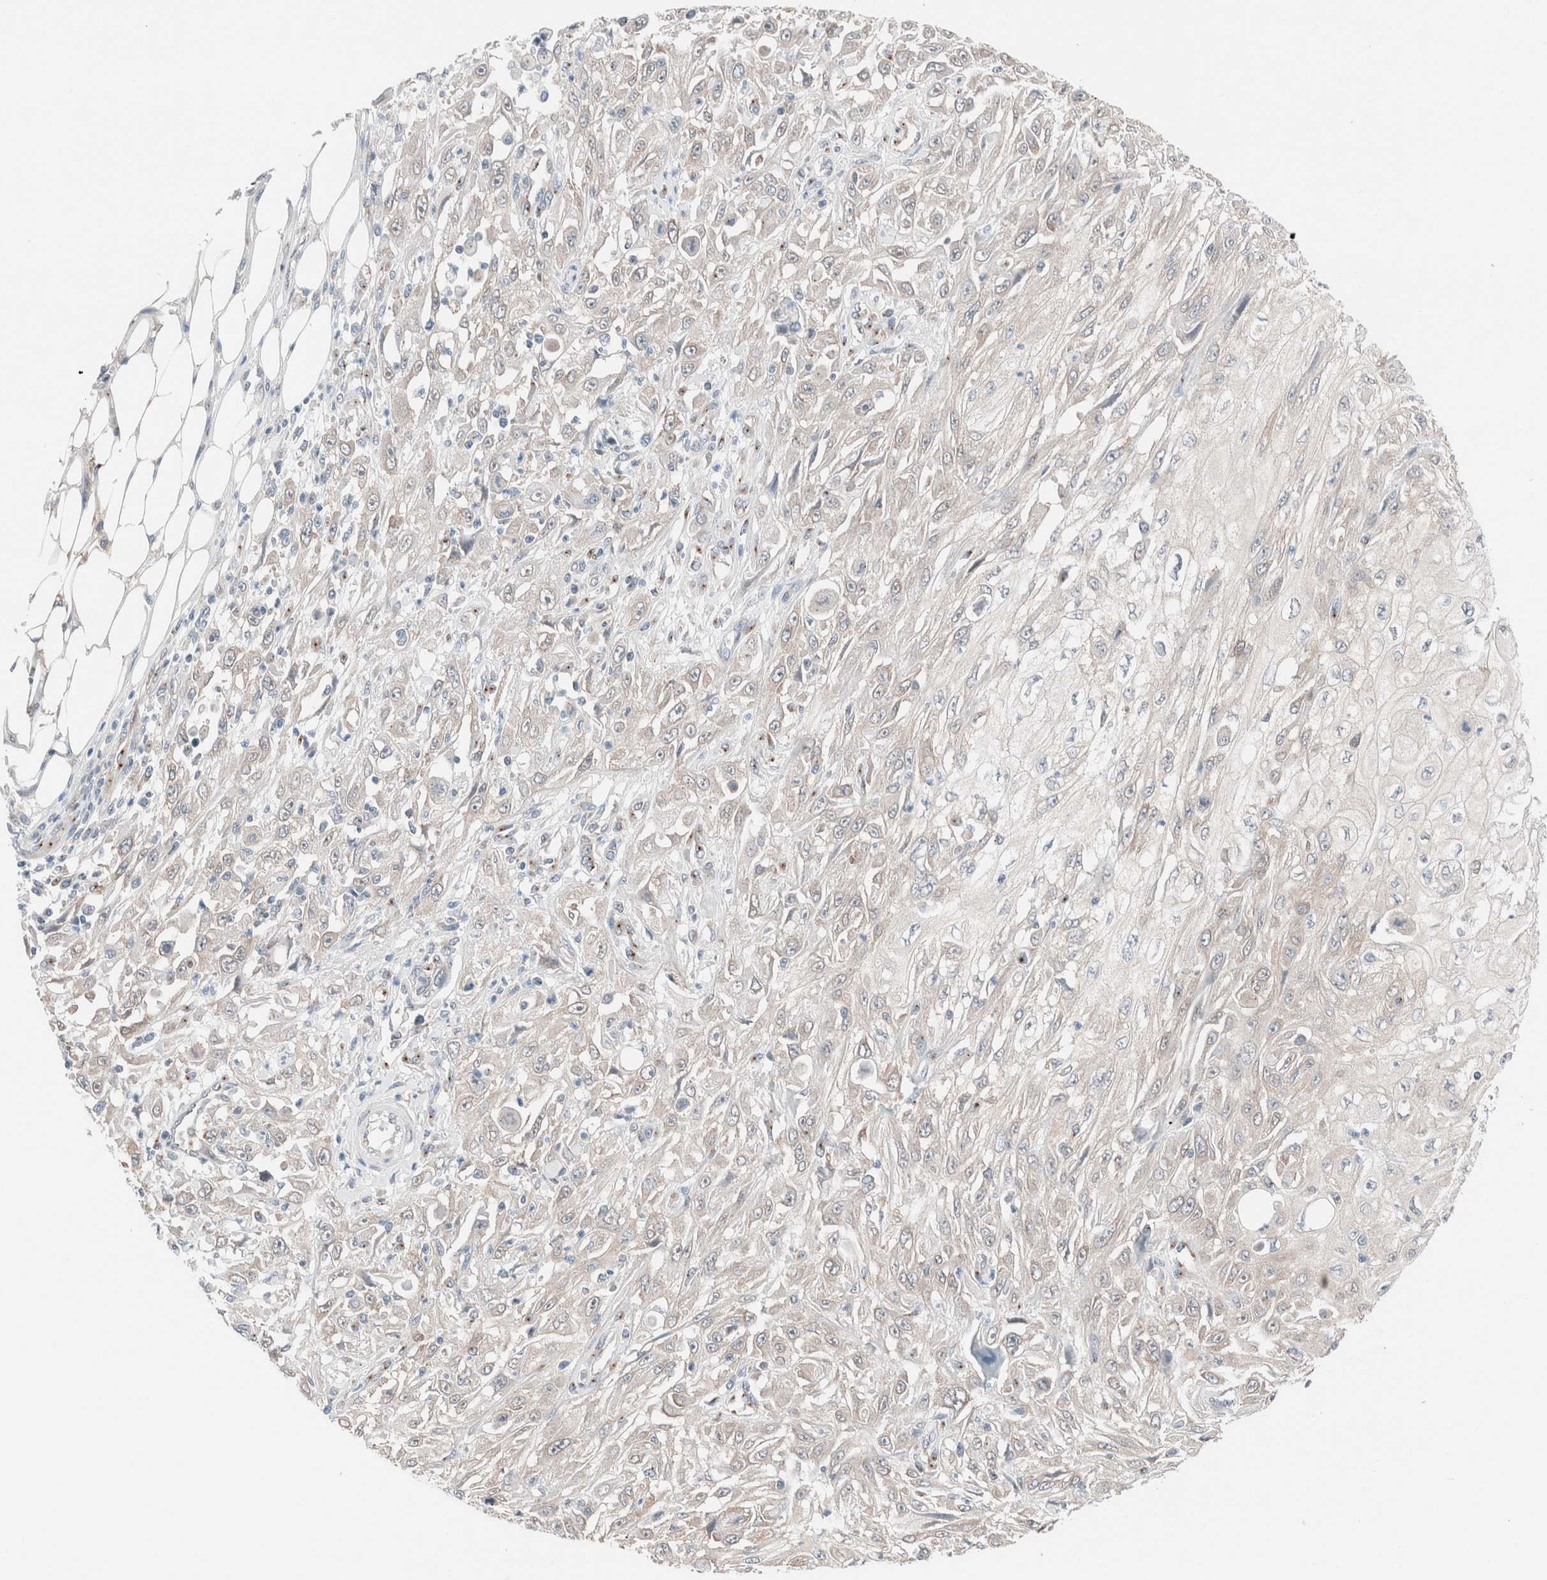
{"staining": {"intensity": "weak", "quantity": "<25%", "location": "cytoplasmic/membranous"}, "tissue": "skin cancer", "cell_type": "Tumor cells", "image_type": "cancer", "snomed": [{"axis": "morphology", "description": "Squamous cell carcinoma, NOS"}, {"axis": "morphology", "description": "Squamous cell carcinoma, metastatic, NOS"}, {"axis": "topography", "description": "Skin"}, {"axis": "topography", "description": "Lymph node"}], "caption": "This is an immunohistochemistry image of metastatic squamous cell carcinoma (skin). There is no positivity in tumor cells.", "gene": "CASC3", "patient": {"sex": "male", "age": 75}}